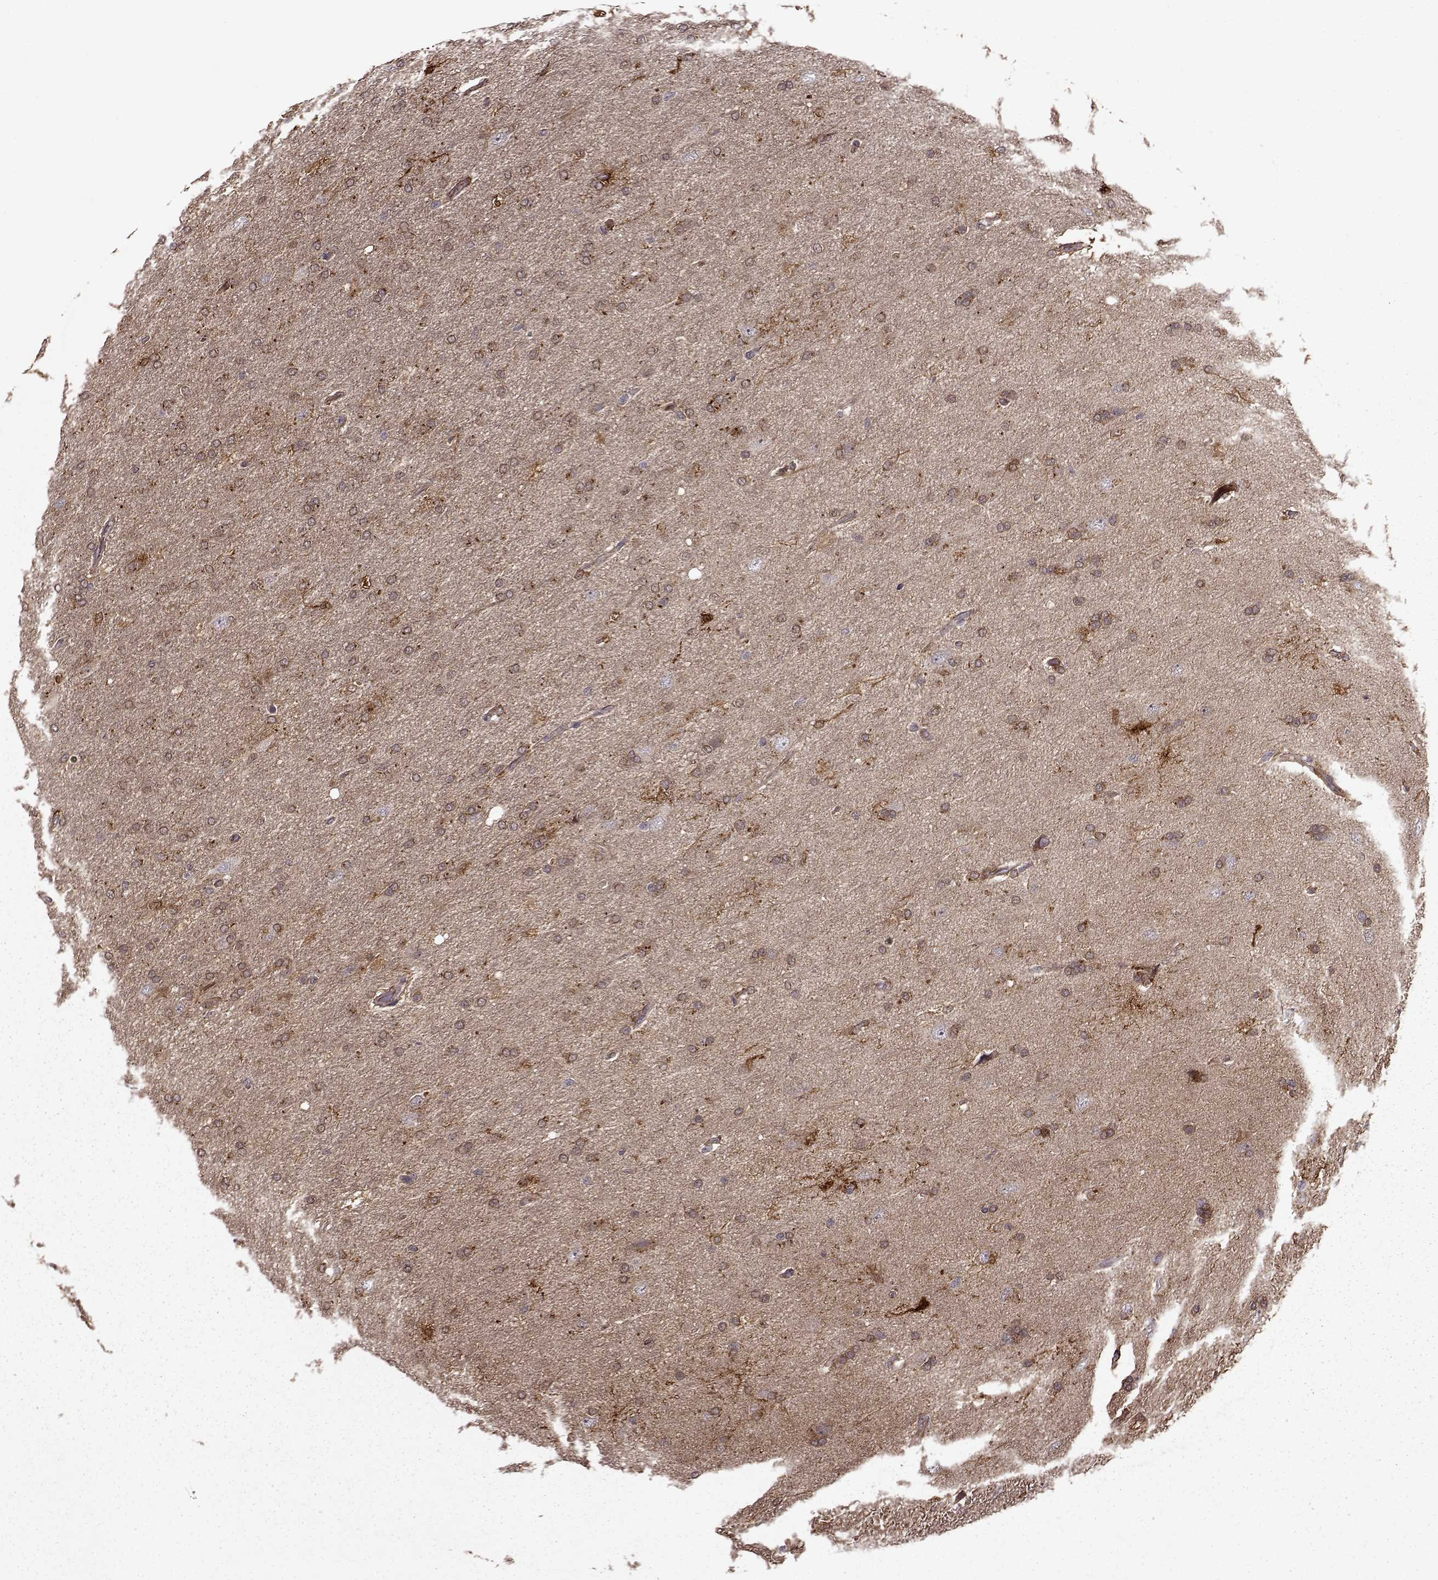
{"staining": {"intensity": "weak", "quantity": "25%-75%", "location": "cytoplasmic/membranous"}, "tissue": "glioma", "cell_type": "Tumor cells", "image_type": "cancer", "snomed": [{"axis": "morphology", "description": "Glioma, malignant, High grade"}, {"axis": "topography", "description": "Cerebral cortex"}], "caption": "Weak cytoplasmic/membranous positivity is seen in approximately 25%-75% of tumor cells in glioma.", "gene": "MAIP1", "patient": {"sex": "male", "age": 70}}